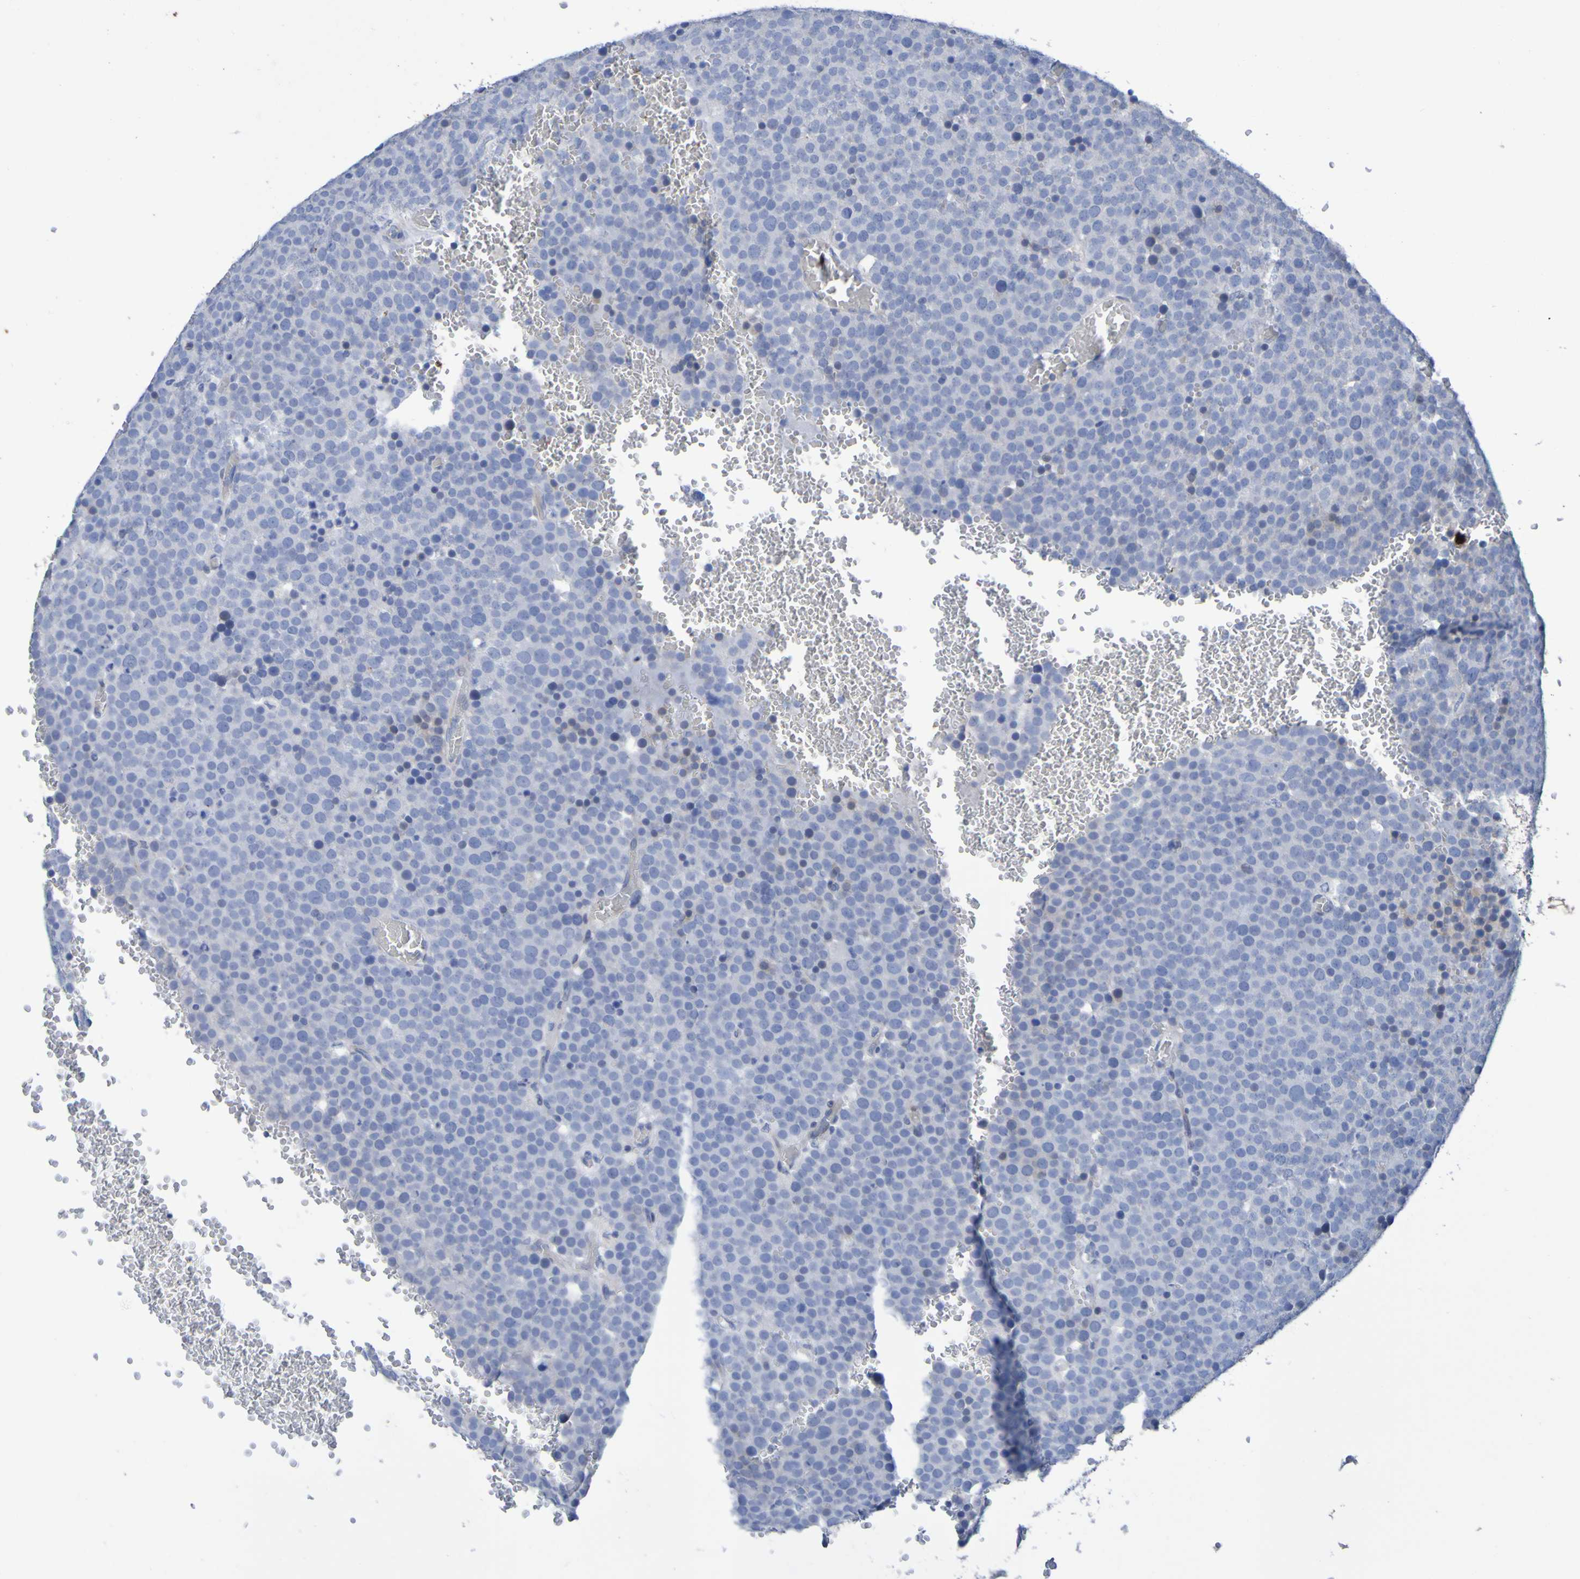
{"staining": {"intensity": "negative", "quantity": "none", "location": "none"}, "tissue": "testis cancer", "cell_type": "Tumor cells", "image_type": "cancer", "snomed": [{"axis": "morphology", "description": "Seminoma, NOS"}, {"axis": "topography", "description": "Testis"}], "caption": "Photomicrograph shows no significant protein expression in tumor cells of testis seminoma.", "gene": "C11orf24", "patient": {"sex": "male", "age": 71}}